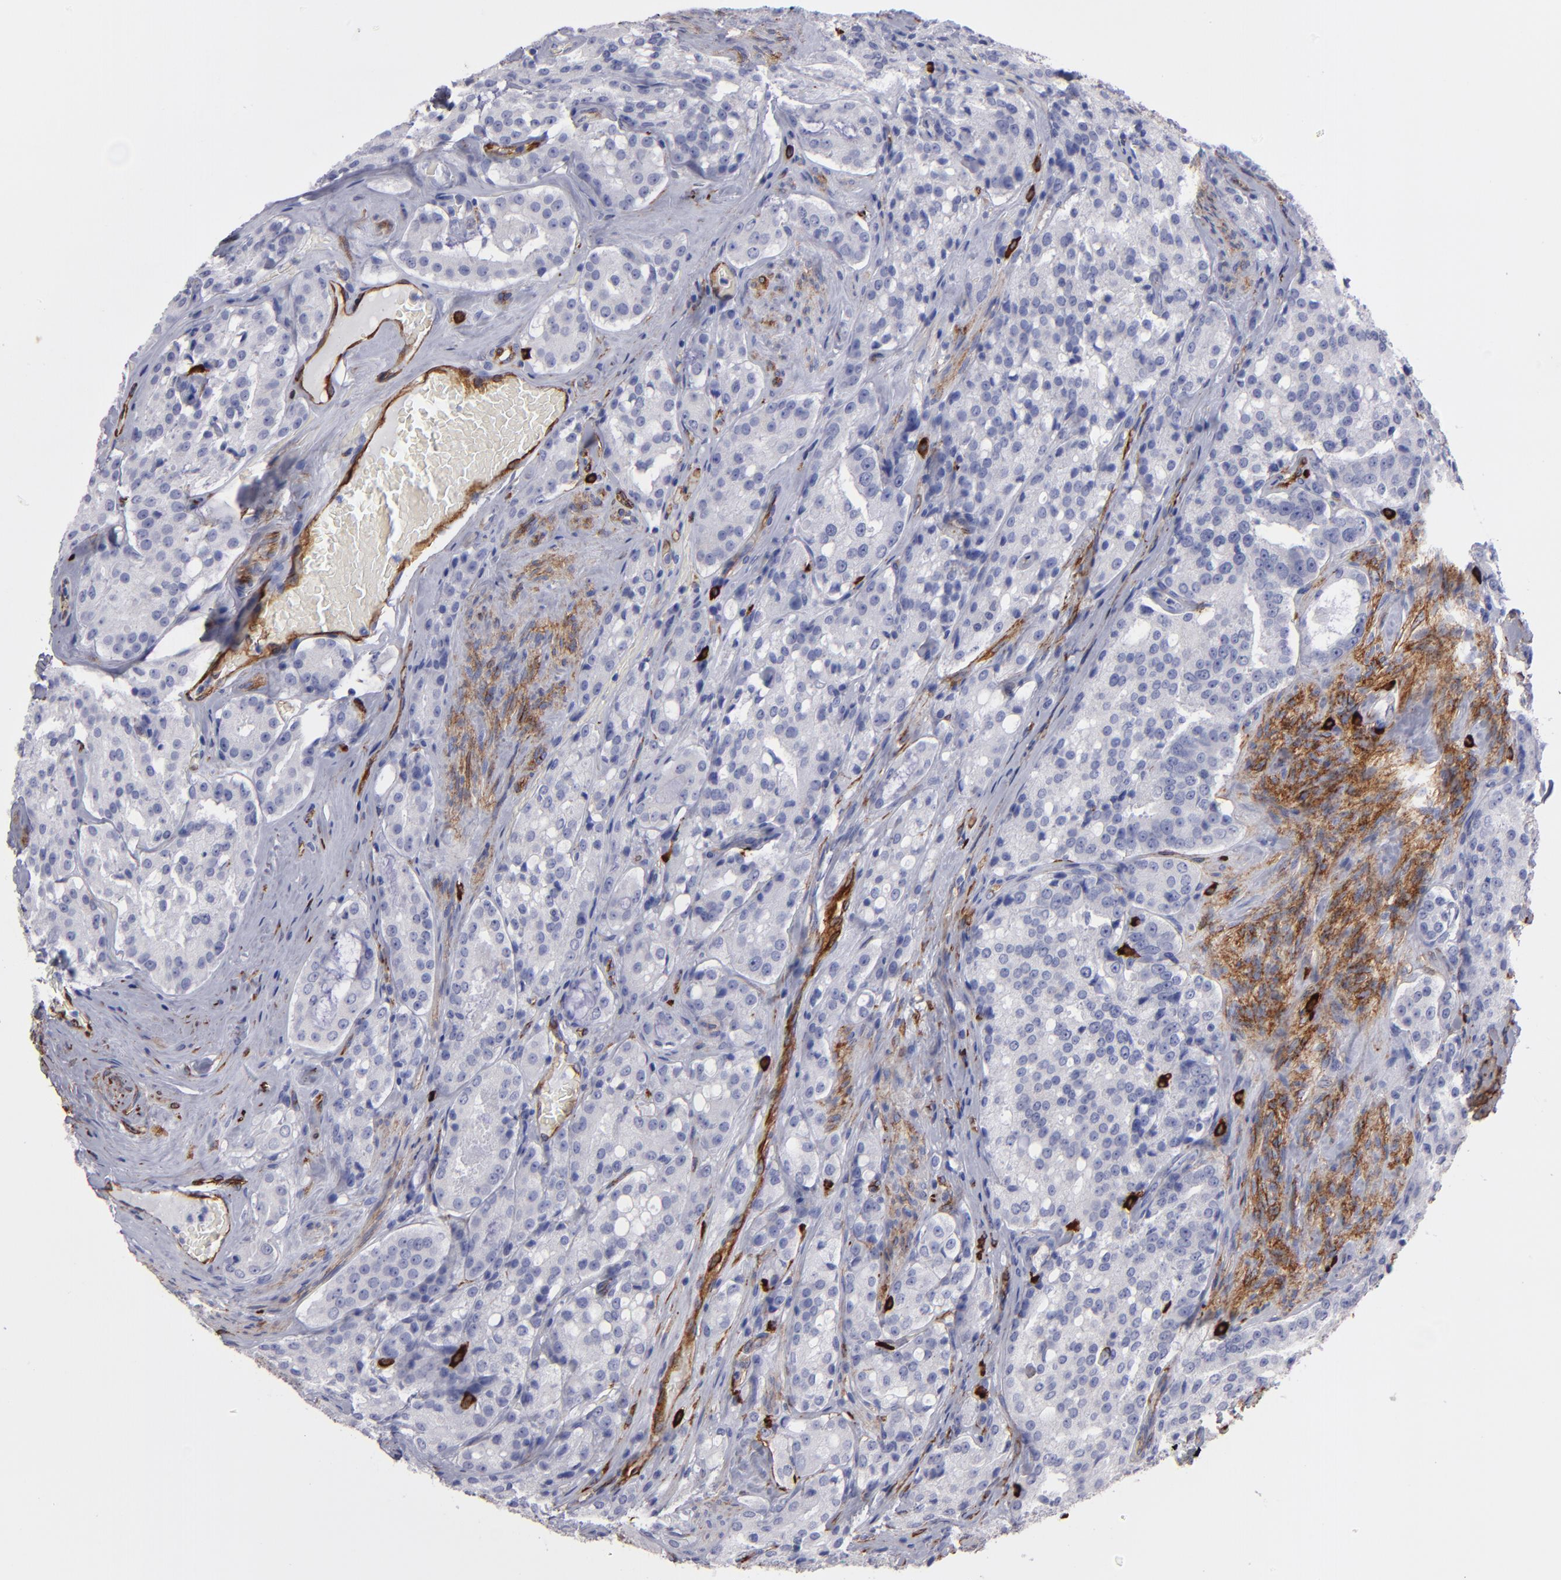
{"staining": {"intensity": "negative", "quantity": "none", "location": "none"}, "tissue": "prostate cancer", "cell_type": "Tumor cells", "image_type": "cancer", "snomed": [{"axis": "morphology", "description": "Adenocarcinoma, Medium grade"}, {"axis": "topography", "description": "Prostate"}], "caption": "This is a histopathology image of immunohistochemistry (IHC) staining of prostate adenocarcinoma (medium-grade), which shows no staining in tumor cells.", "gene": "AHNAK2", "patient": {"sex": "male", "age": 72}}